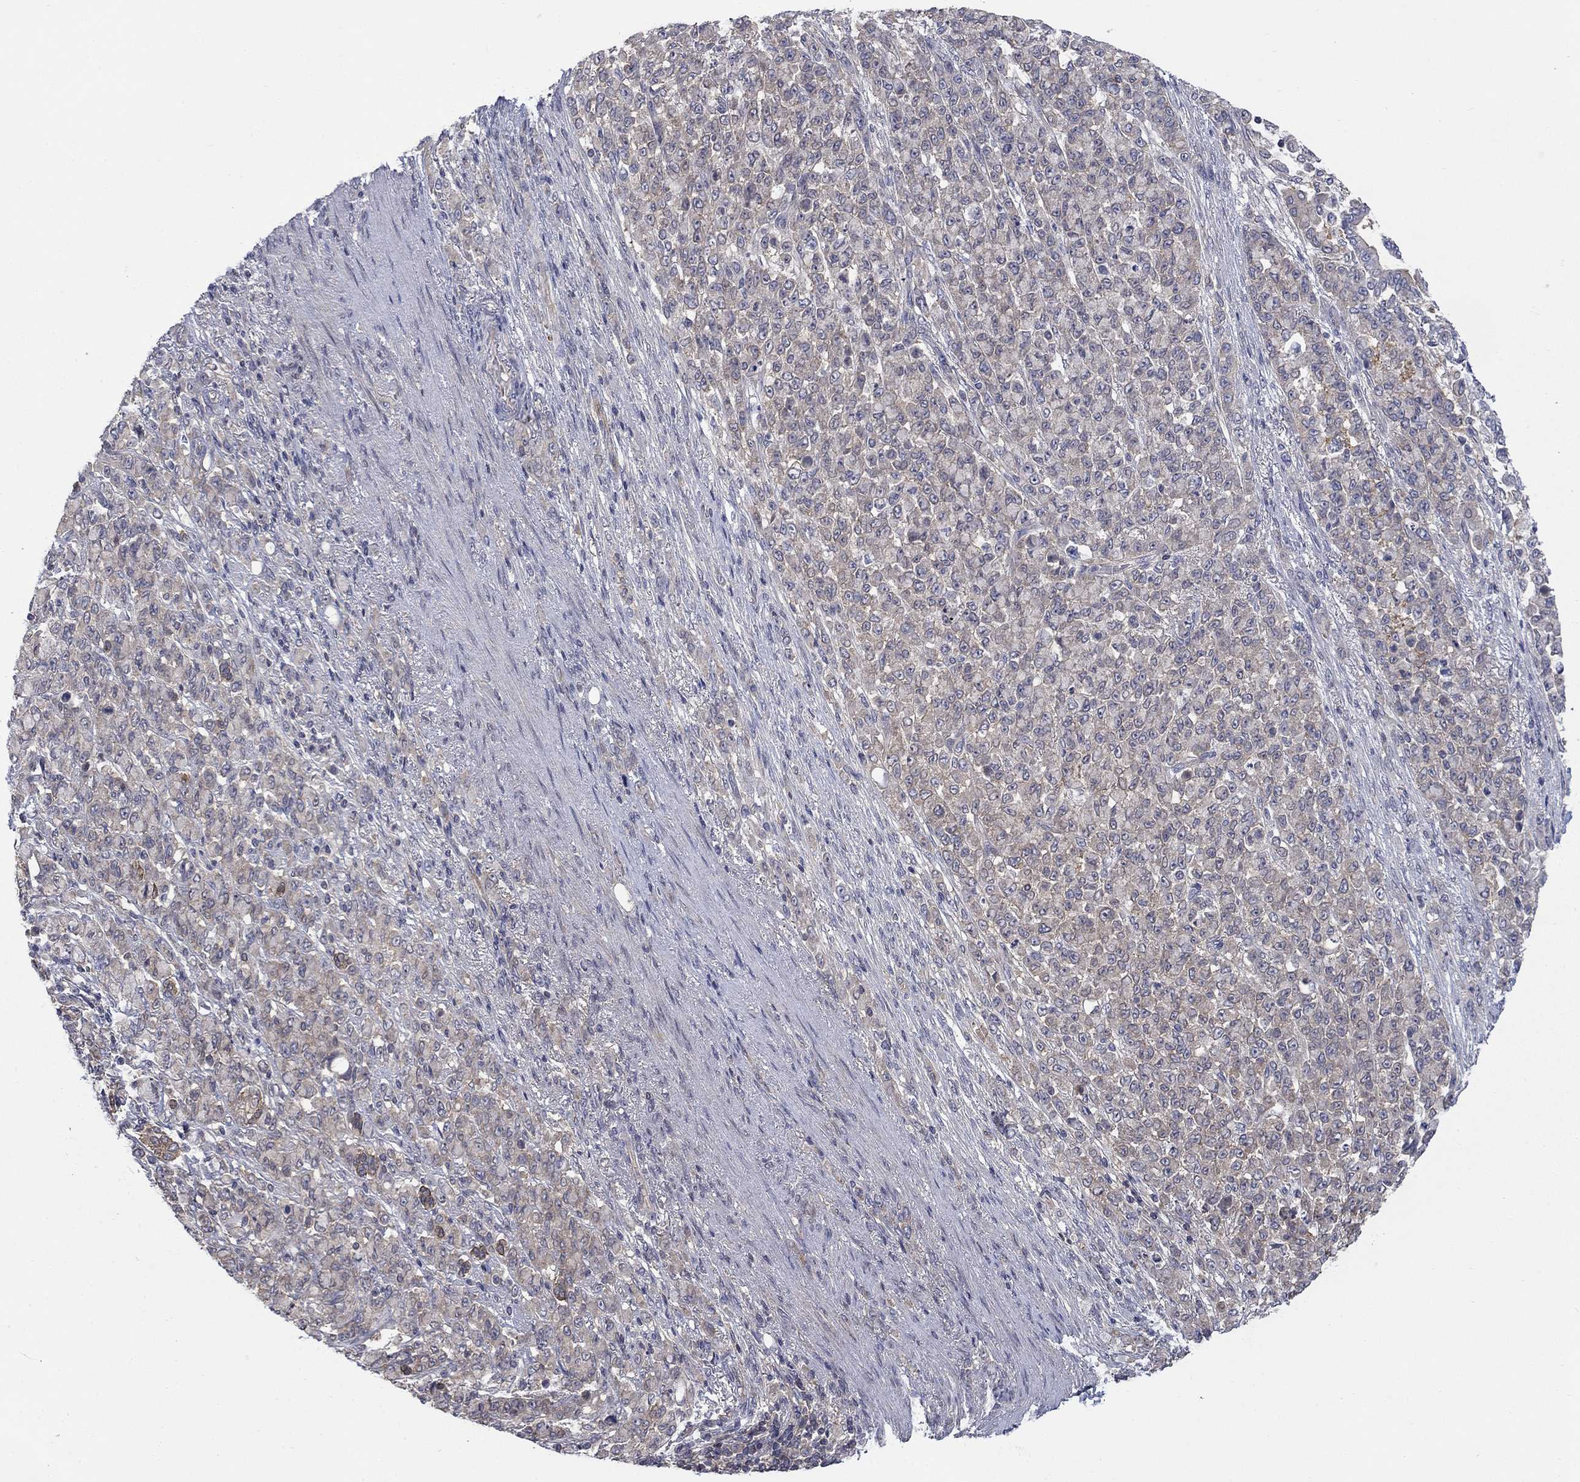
{"staining": {"intensity": "negative", "quantity": "none", "location": "none"}, "tissue": "stomach cancer", "cell_type": "Tumor cells", "image_type": "cancer", "snomed": [{"axis": "morphology", "description": "Normal tissue, NOS"}, {"axis": "morphology", "description": "Adenocarcinoma, NOS"}, {"axis": "topography", "description": "Stomach"}], "caption": "IHC of human stomach cancer exhibits no staining in tumor cells.", "gene": "PDZD2", "patient": {"sex": "female", "age": 79}}